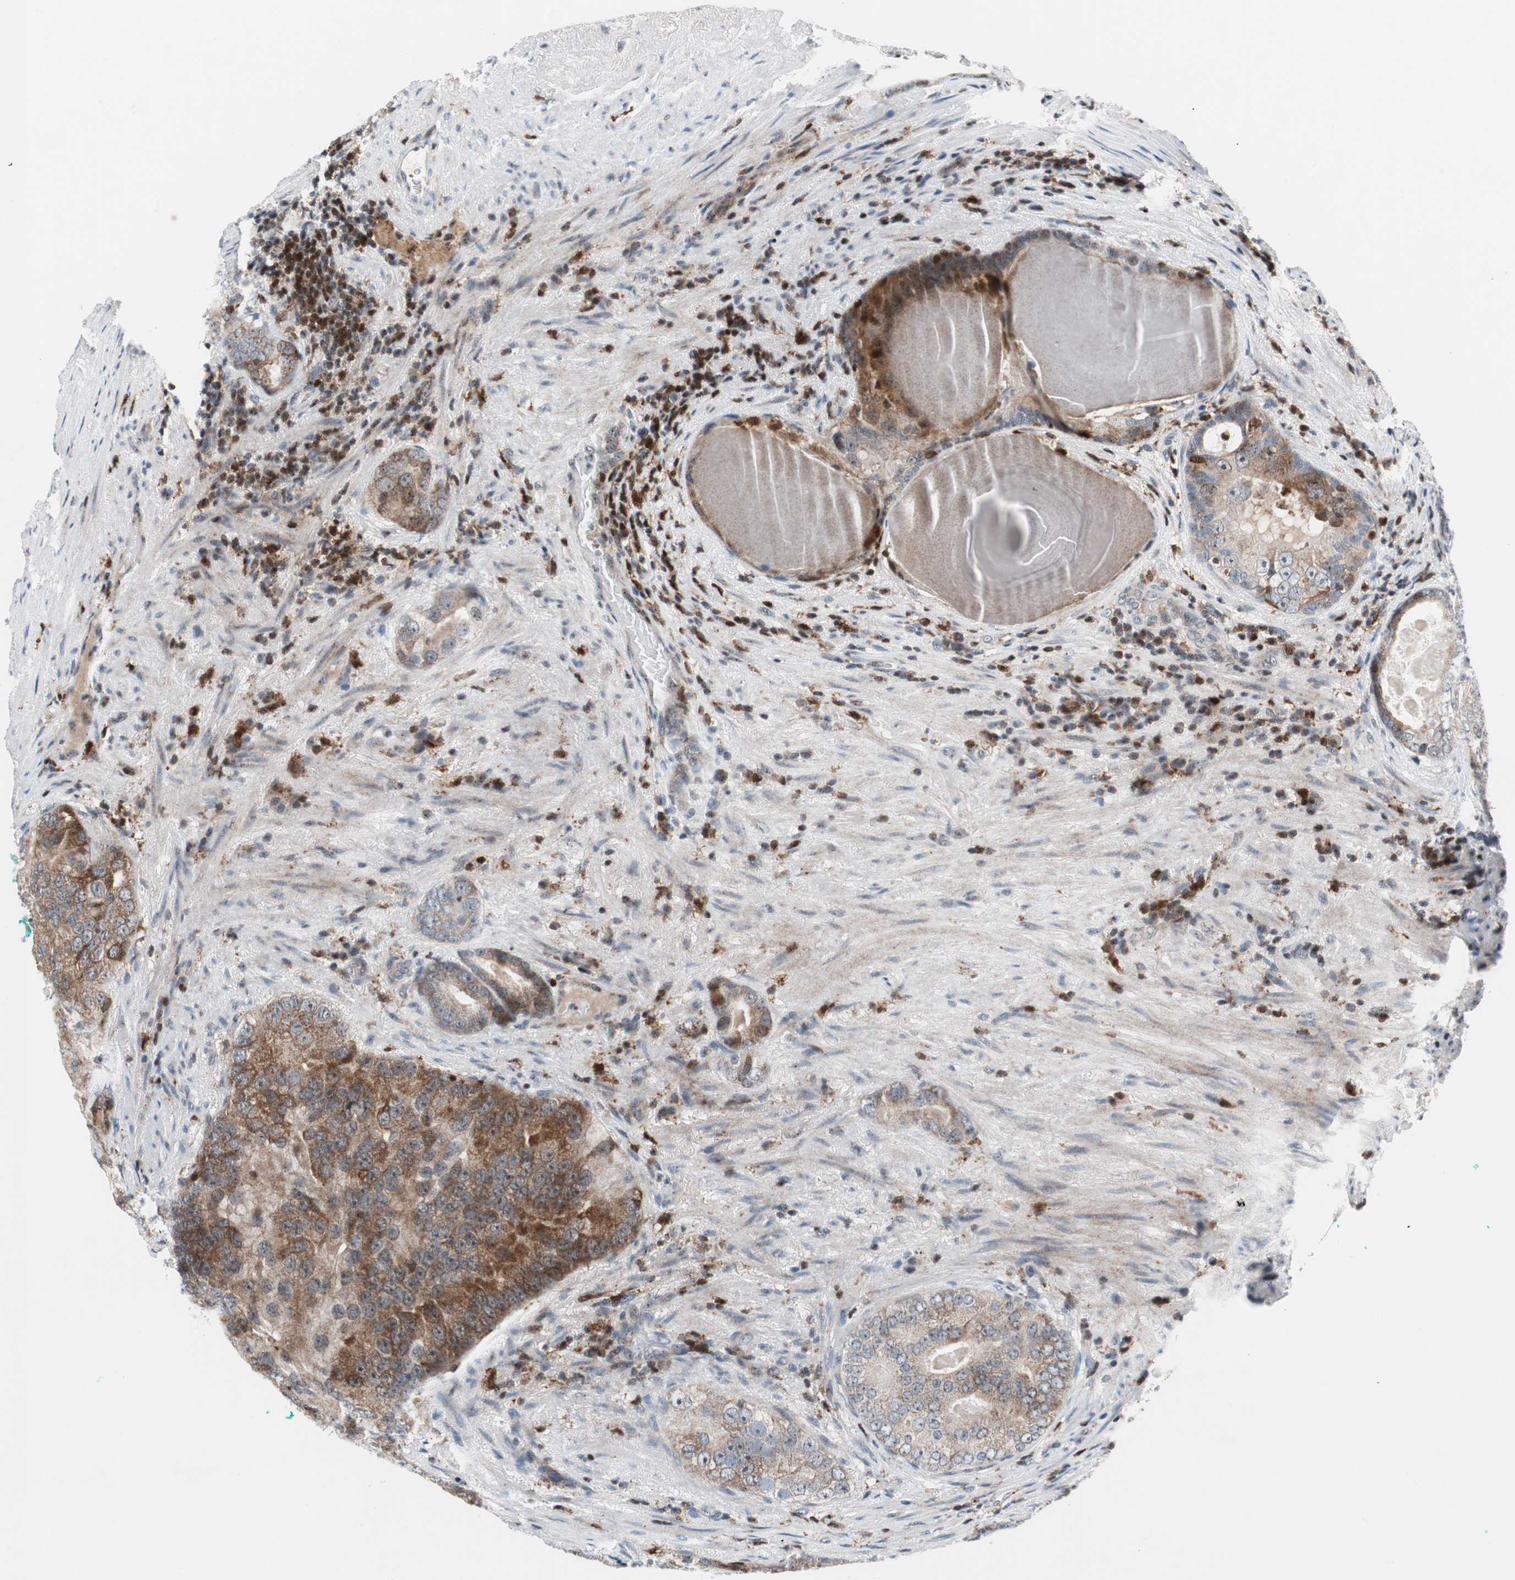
{"staining": {"intensity": "moderate", "quantity": "25%-75%", "location": "cytoplasmic/membranous"}, "tissue": "prostate cancer", "cell_type": "Tumor cells", "image_type": "cancer", "snomed": [{"axis": "morphology", "description": "Adenocarcinoma, High grade"}, {"axis": "topography", "description": "Prostate"}], "caption": "Immunohistochemical staining of human prostate adenocarcinoma (high-grade) displays medium levels of moderate cytoplasmic/membranous positivity in approximately 25%-75% of tumor cells. (Brightfield microscopy of DAB IHC at high magnification).", "gene": "RGS10", "patient": {"sex": "male", "age": 66}}